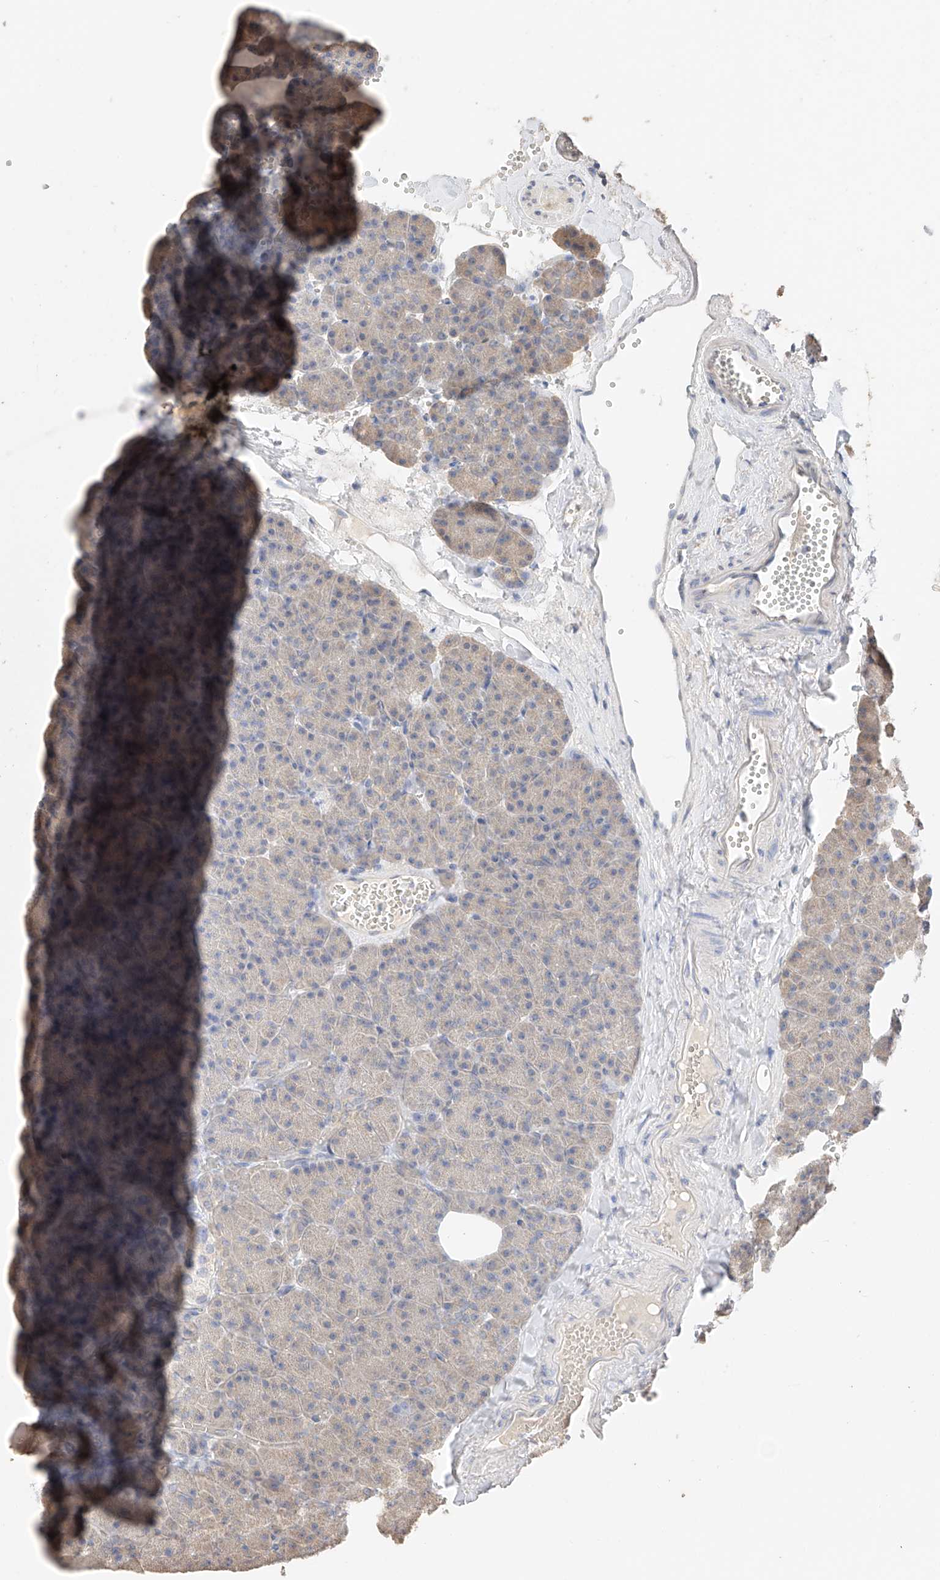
{"staining": {"intensity": "weak", "quantity": "<25%", "location": "cytoplasmic/membranous"}, "tissue": "pancreas", "cell_type": "Exocrine glandular cells", "image_type": "normal", "snomed": [{"axis": "morphology", "description": "Normal tissue, NOS"}, {"axis": "morphology", "description": "Carcinoid, malignant, NOS"}, {"axis": "topography", "description": "Pancreas"}], "caption": "High power microscopy photomicrograph of an IHC image of benign pancreas, revealing no significant staining in exocrine glandular cells. (DAB (3,3'-diaminobenzidine) immunohistochemistry (IHC) with hematoxylin counter stain).", "gene": "IL22RA2", "patient": {"sex": "female", "age": 35}}